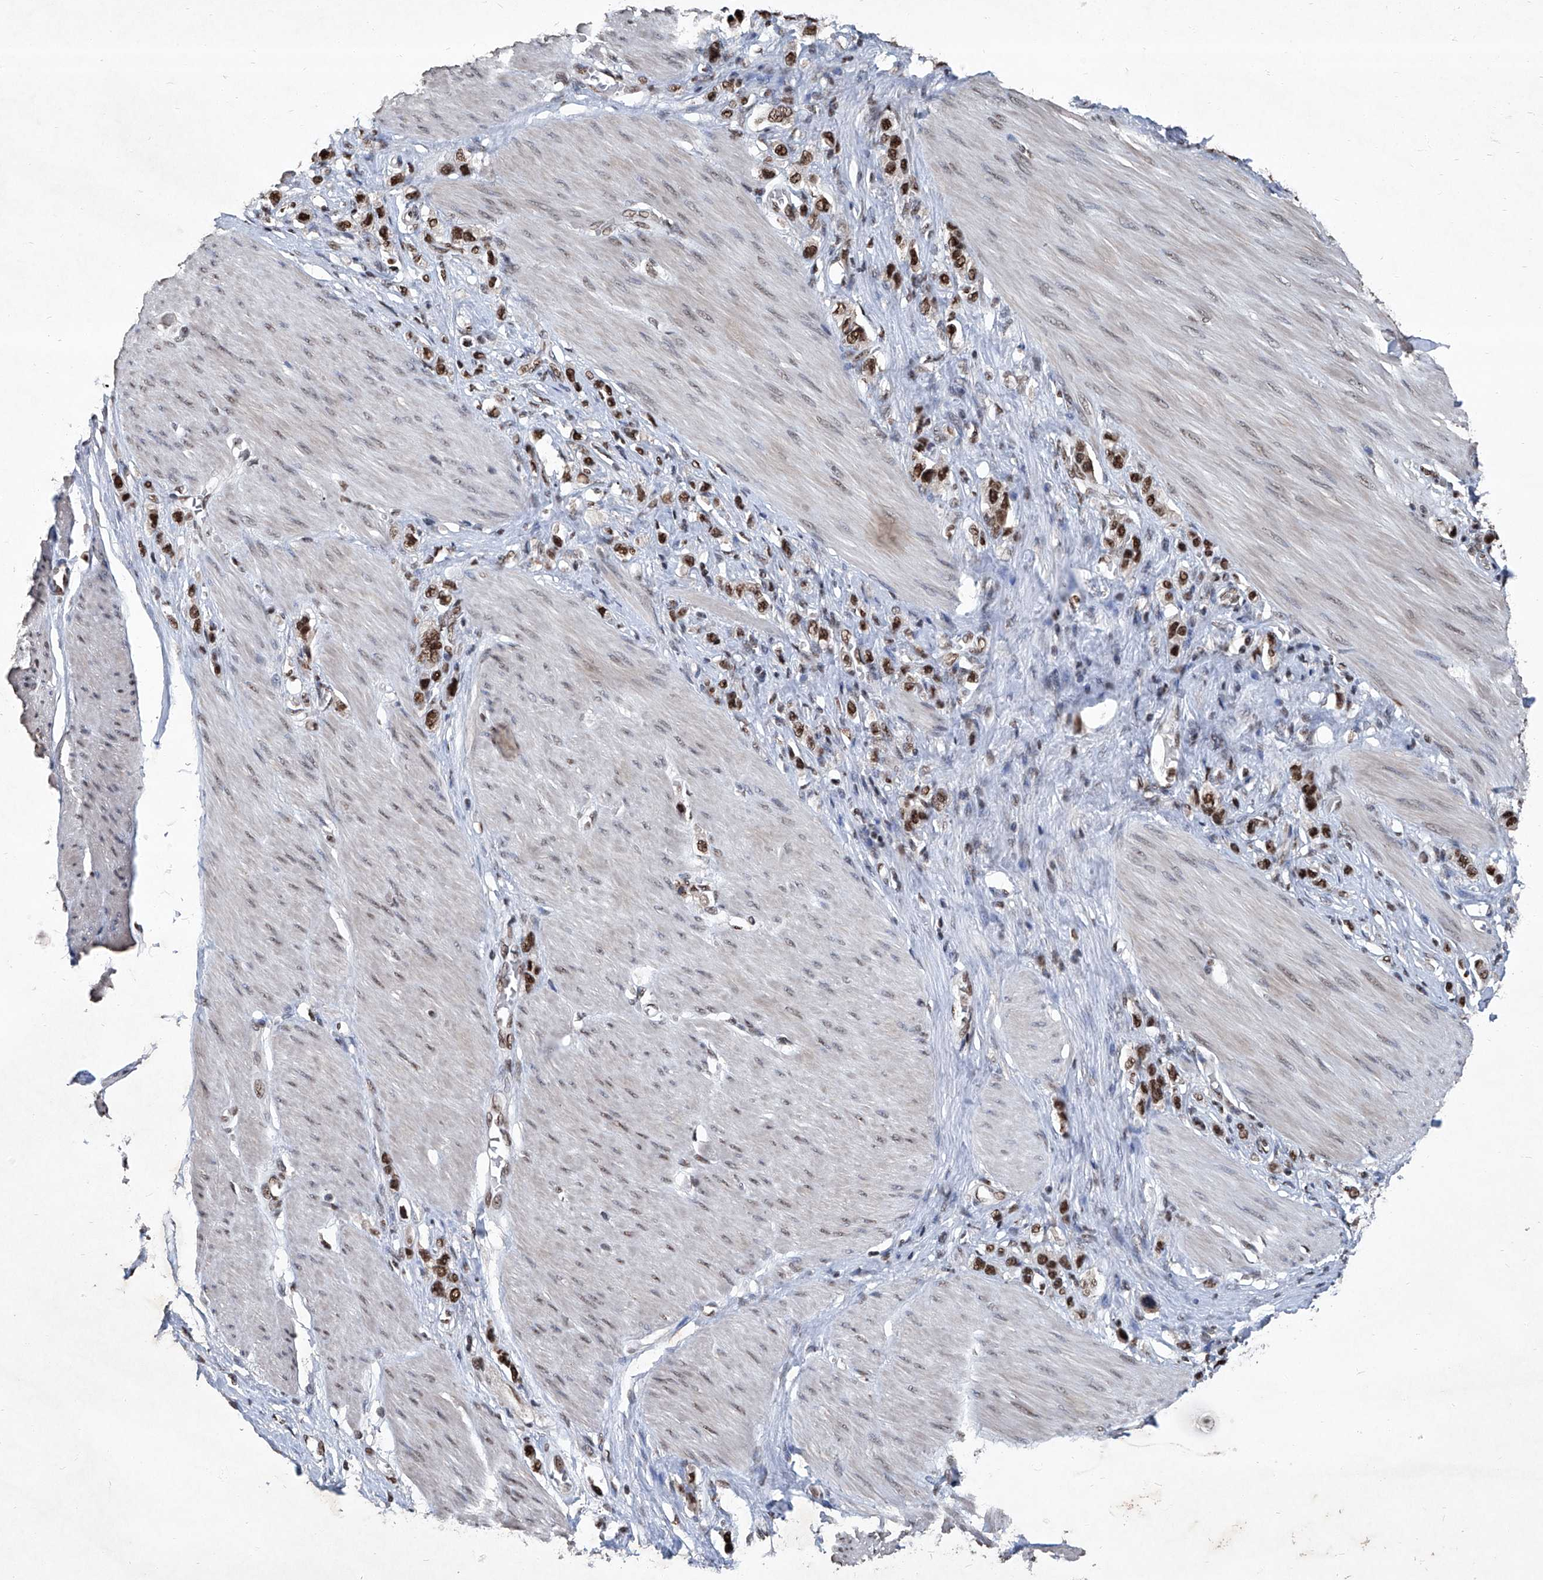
{"staining": {"intensity": "strong", "quantity": ">75%", "location": "nuclear"}, "tissue": "stomach cancer", "cell_type": "Tumor cells", "image_type": "cancer", "snomed": [{"axis": "morphology", "description": "Adenocarcinoma, NOS"}, {"axis": "topography", "description": "Stomach"}], "caption": "Tumor cells show high levels of strong nuclear expression in approximately >75% of cells in stomach cancer (adenocarcinoma).", "gene": "DDX39B", "patient": {"sex": "female", "age": 65}}